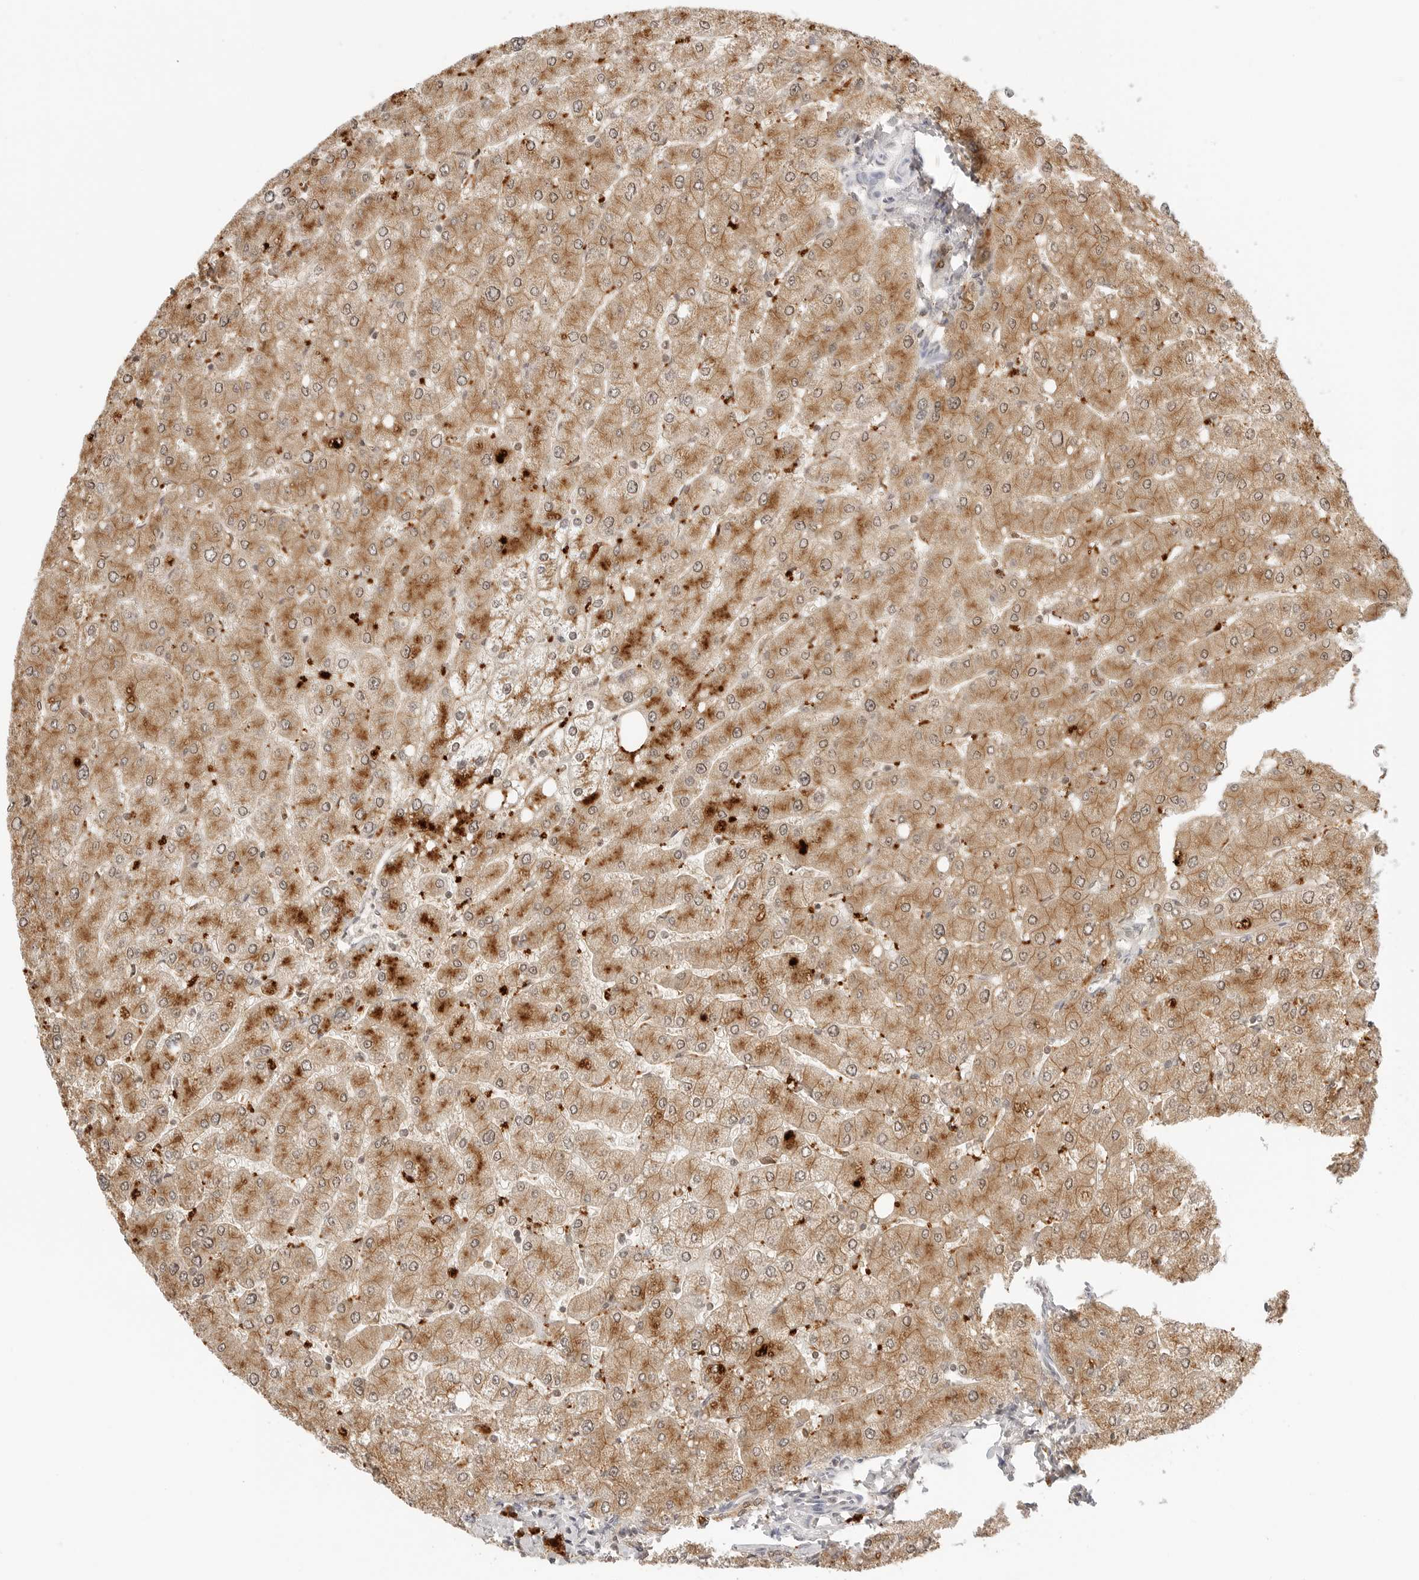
{"staining": {"intensity": "moderate", "quantity": ">75%", "location": "cytoplasmic/membranous"}, "tissue": "liver", "cell_type": "Cholangiocytes", "image_type": "normal", "snomed": [{"axis": "morphology", "description": "Normal tissue, NOS"}, {"axis": "topography", "description": "Liver"}], "caption": "Liver was stained to show a protein in brown. There is medium levels of moderate cytoplasmic/membranous expression in about >75% of cholangiocytes. The staining was performed using DAB to visualize the protein expression in brown, while the nuclei were stained in blue with hematoxylin (Magnification: 20x).", "gene": "EPHA1", "patient": {"sex": "male", "age": 55}}